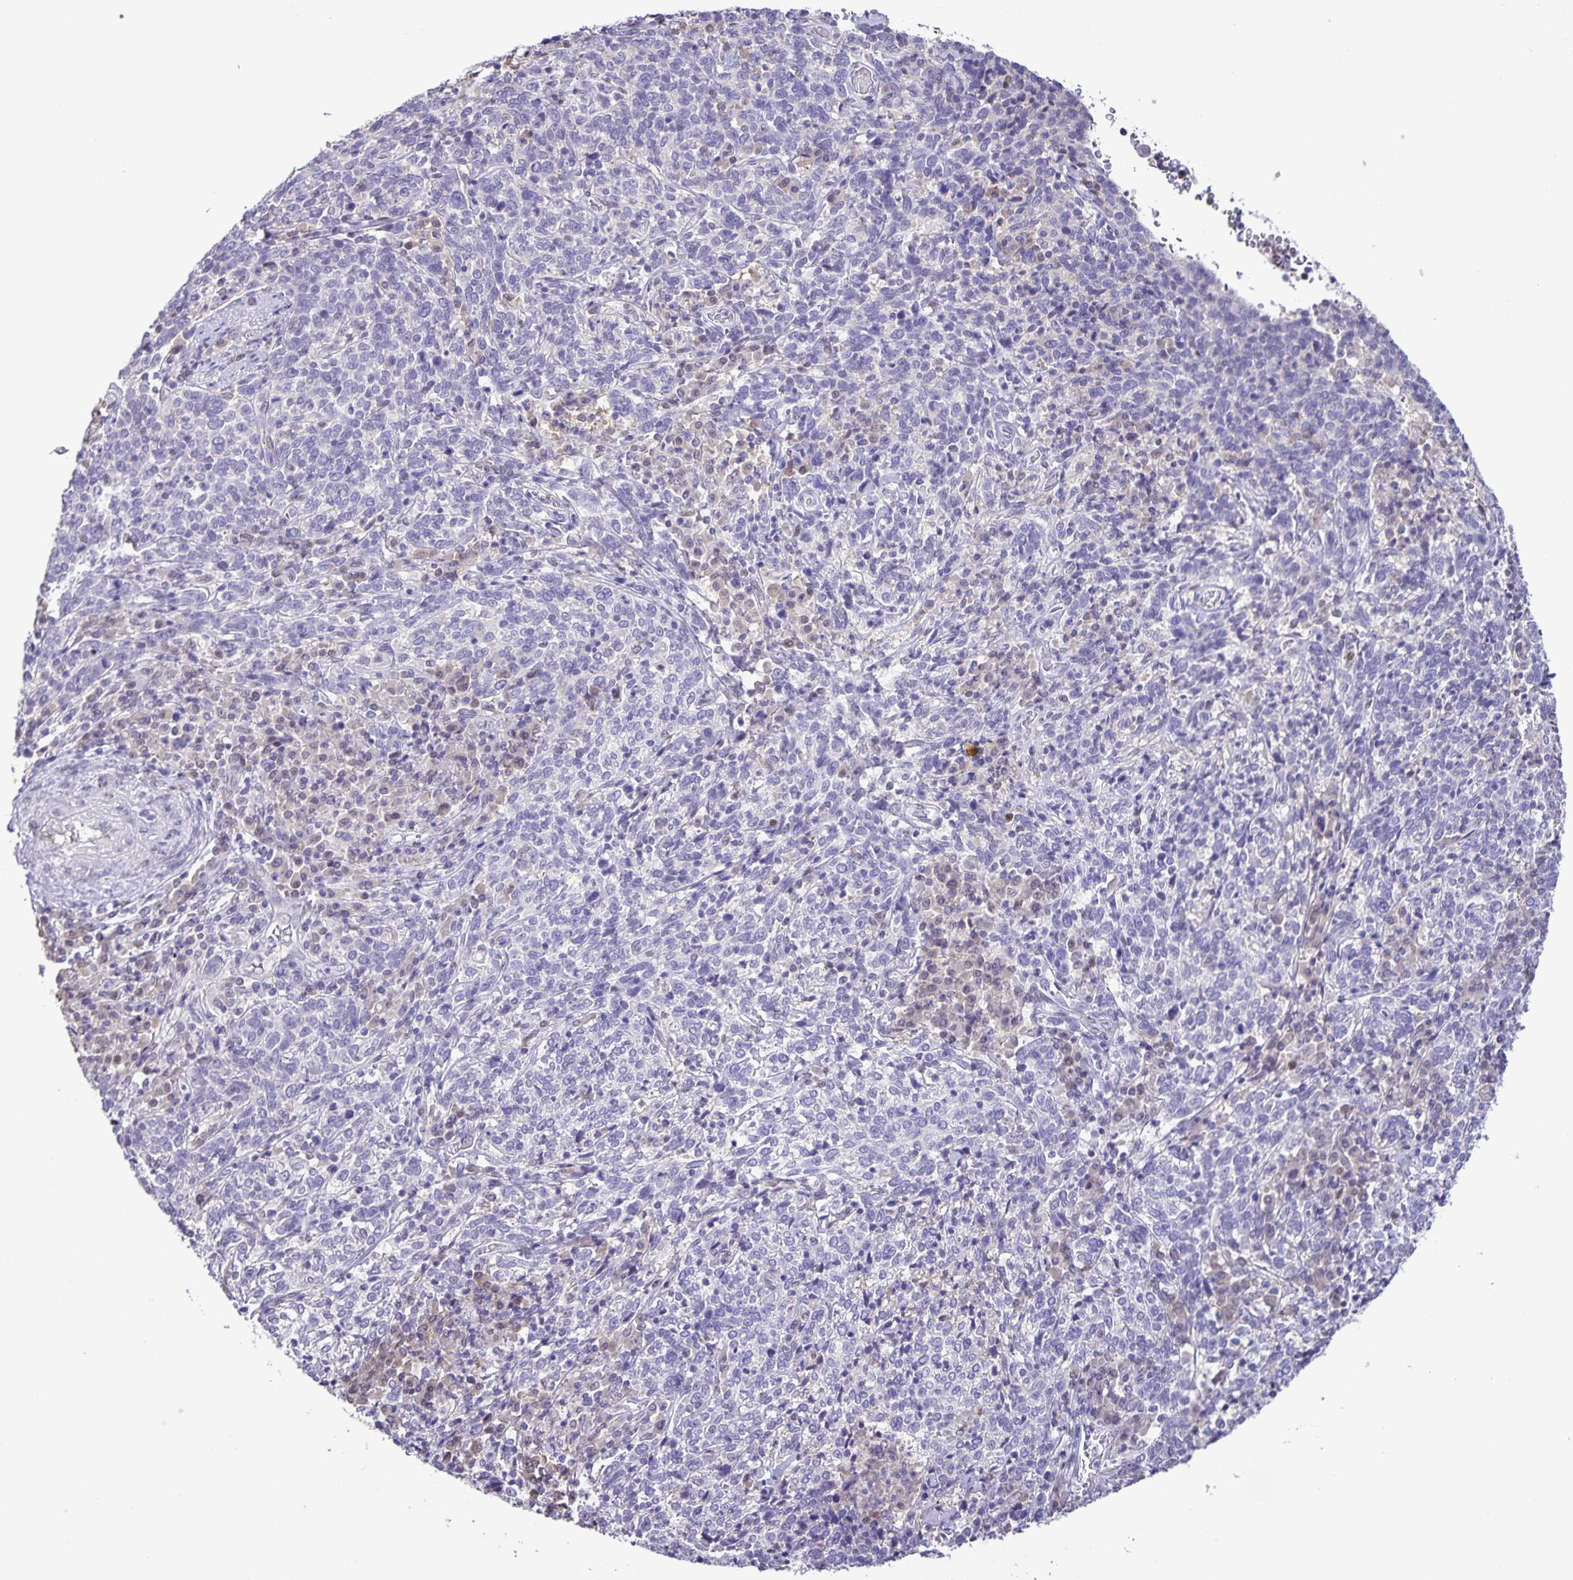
{"staining": {"intensity": "negative", "quantity": "none", "location": "none"}, "tissue": "cervical cancer", "cell_type": "Tumor cells", "image_type": "cancer", "snomed": [{"axis": "morphology", "description": "Squamous cell carcinoma, NOS"}, {"axis": "topography", "description": "Cervix"}], "caption": "Immunohistochemistry (IHC) photomicrograph of neoplastic tissue: human cervical squamous cell carcinoma stained with DAB displays no significant protein positivity in tumor cells. (Immunohistochemistry (IHC), brightfield microscopy, high magnification).", "gene": "ONECUT2", "patient": {"sex": "female", "age": 46}}